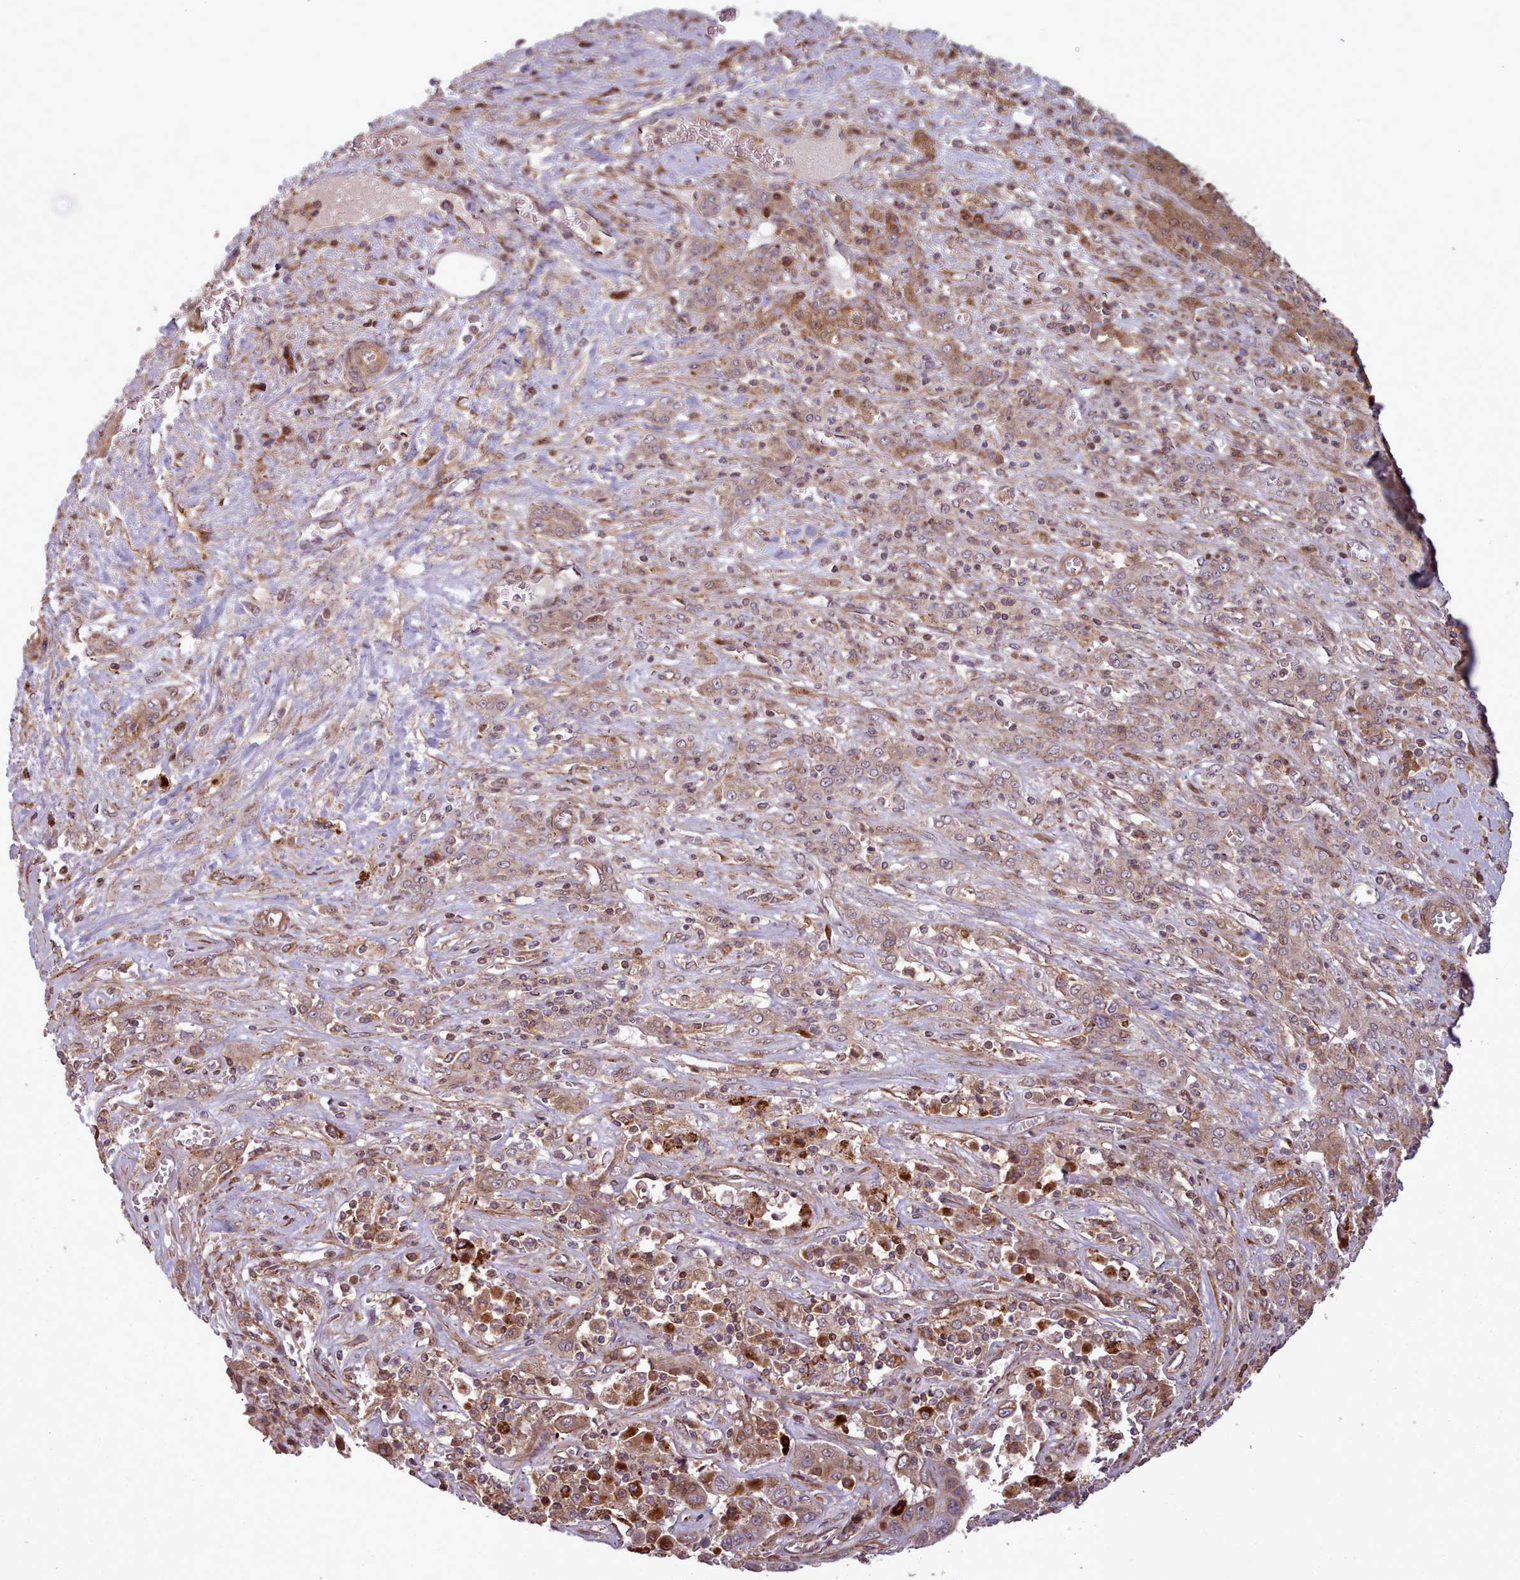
{"staining": {"intensity": "moderate", "quantity": ">75%", "location": "cytoplasmic/membranous"}, "tissue": "liver cancer", "cell_type": "Tumor cells", "image_type": "cancer", "snomed": [{"axis": "morphology", "description": "Cholangiocarcinoma"}, {"axis": "topography", "description": "Liver"}], "caption": "Liver cancer stained with a protein marker demonstrates moderate staining in tumor cells.", "gene": "NLRP7", "patient": {"sex": "female", "age": 52}}